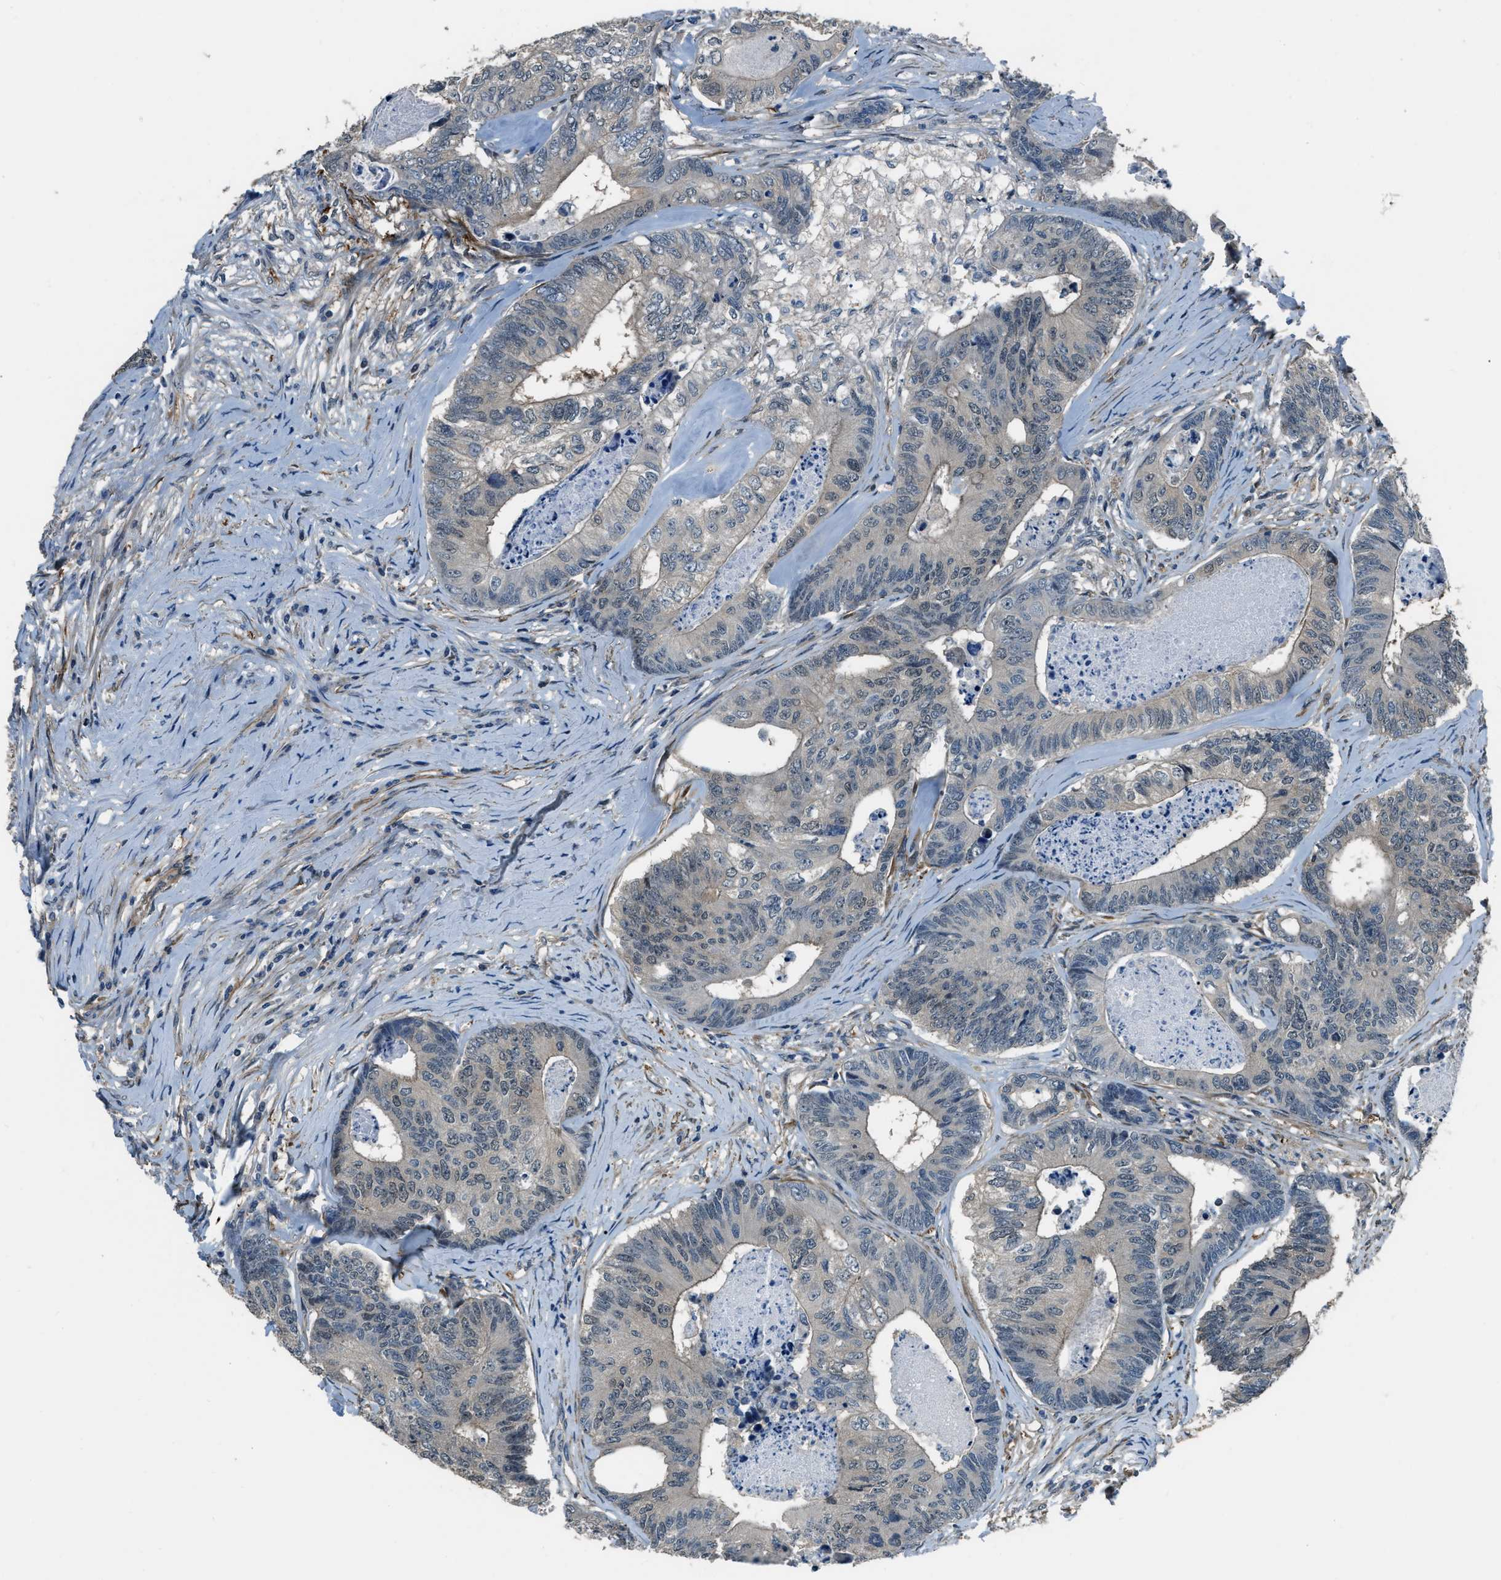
{"staining": {"intensity": "weak", "quantity": "<25%", "location": "cytoplasmic/membranous"}, "tissue": "colorectal cancer", "cell_type": "Tumor cells", "image_type": "cancer", "snomed": [{"axis": "morphology", "description": "Adenocarcinoma, NOS"}, {"axis": "topography", "description": "Colon"}], "caption": "An immunohistochemistry (IHC) micrograph of adenocarcinoma (colorectal) is shown. There is no staining in tumor cells of adenocarcinoma (colorectal).", "gene": "NUDCD3", "patient": {"sex": "female", "age": 67}}